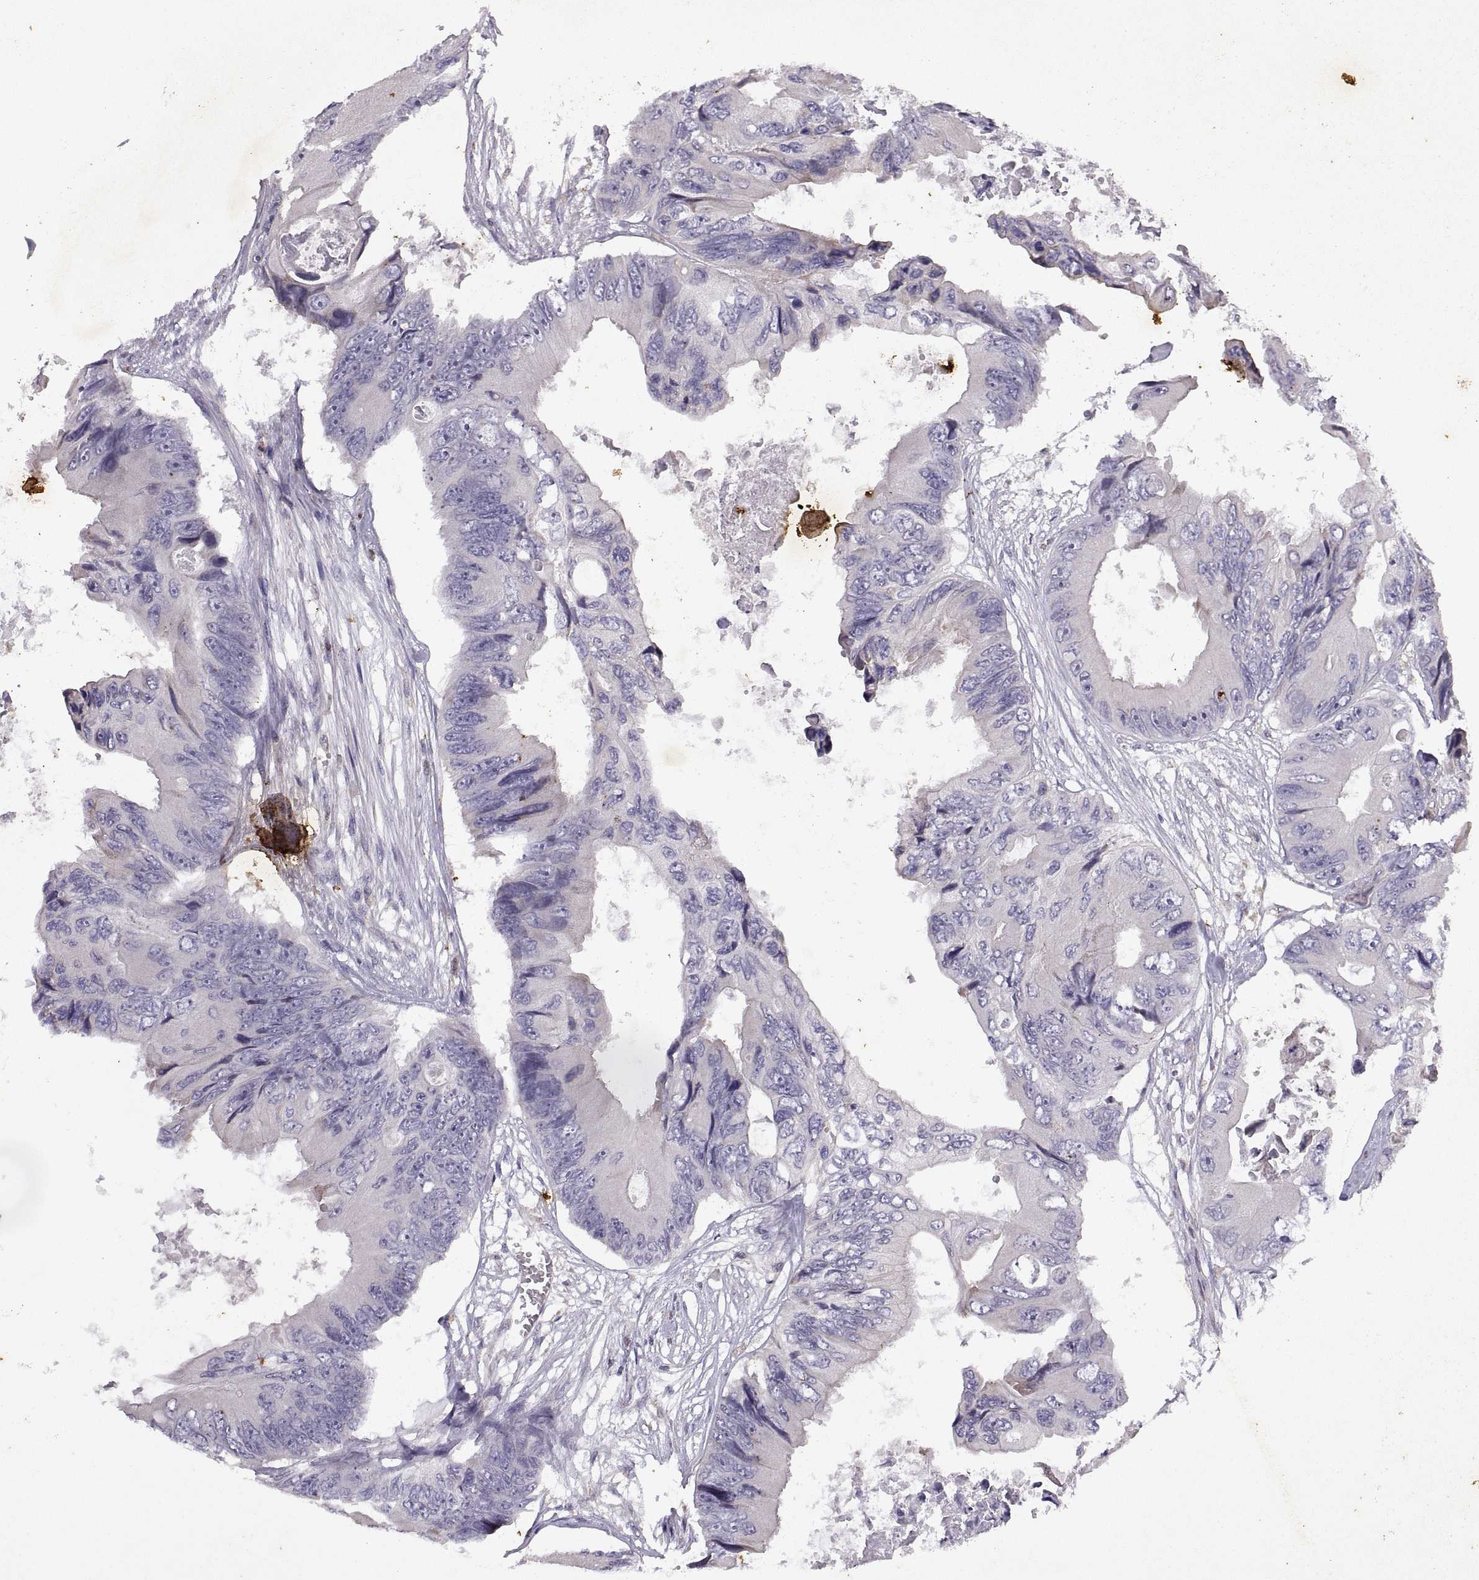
{"staining": {"intensity": "negative", "quantity": "none", "location": "none"}, "tissue": "colorectal cancer", "cell_type": "Tumor cells", "image_type": "cancer", "snomed": [{"axis": "morphology", "description": "Adenocarcinoma, NOS"}, {"axis": "topography", "description": "Rectum"}], "caption": "Immunohistochemical staining of human adenocarcinoma (colorectal) displays no significant expression in tumor cells.", "gene": "DOK3", "patient": {"sex": "male", "age": 63}}